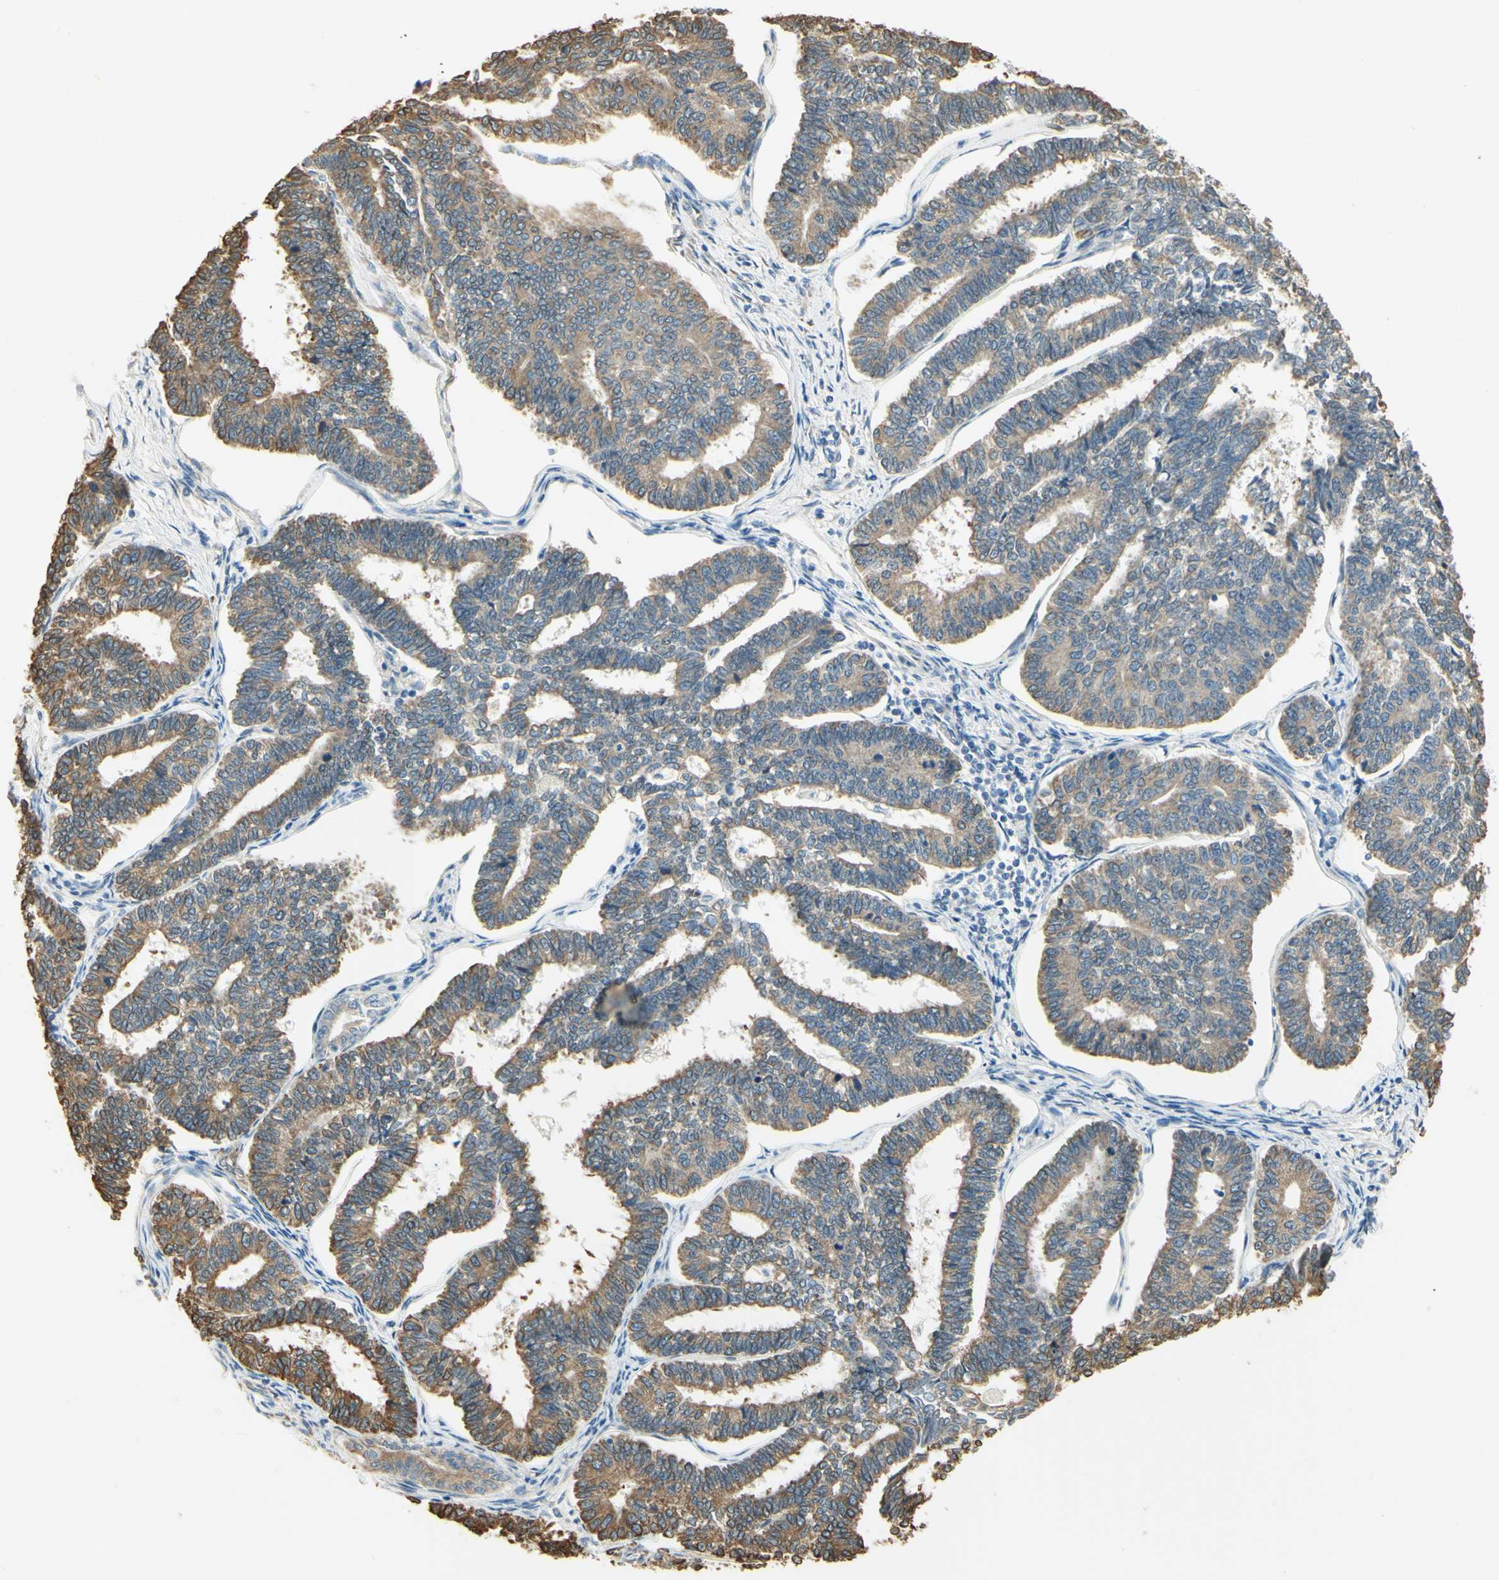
{"staining": {"intensity": "weak", "quantity": ">75%", "location": "cytoplasmic/membranous"}, "tissue": "endometrial cancer", "cell_type": "Tumor cells", "image_type": "cancer", "snomed": [{"axis": "morphology", "description": "Adenocarcinoma, NOS"}, {"axis": "topography", "description": "Endometrium"}], "caption": "This image reveals endometrial cancer (adenocarcinoma) stained with immunohistochemistry to label a protein in brown. The cytoplasmic/membranous of tumor cells show weak positivity for the protein. Nuclei are counter-stained blue.", "gene": "IGDCC4", "patient": {"sex": "female", "age": 70}}